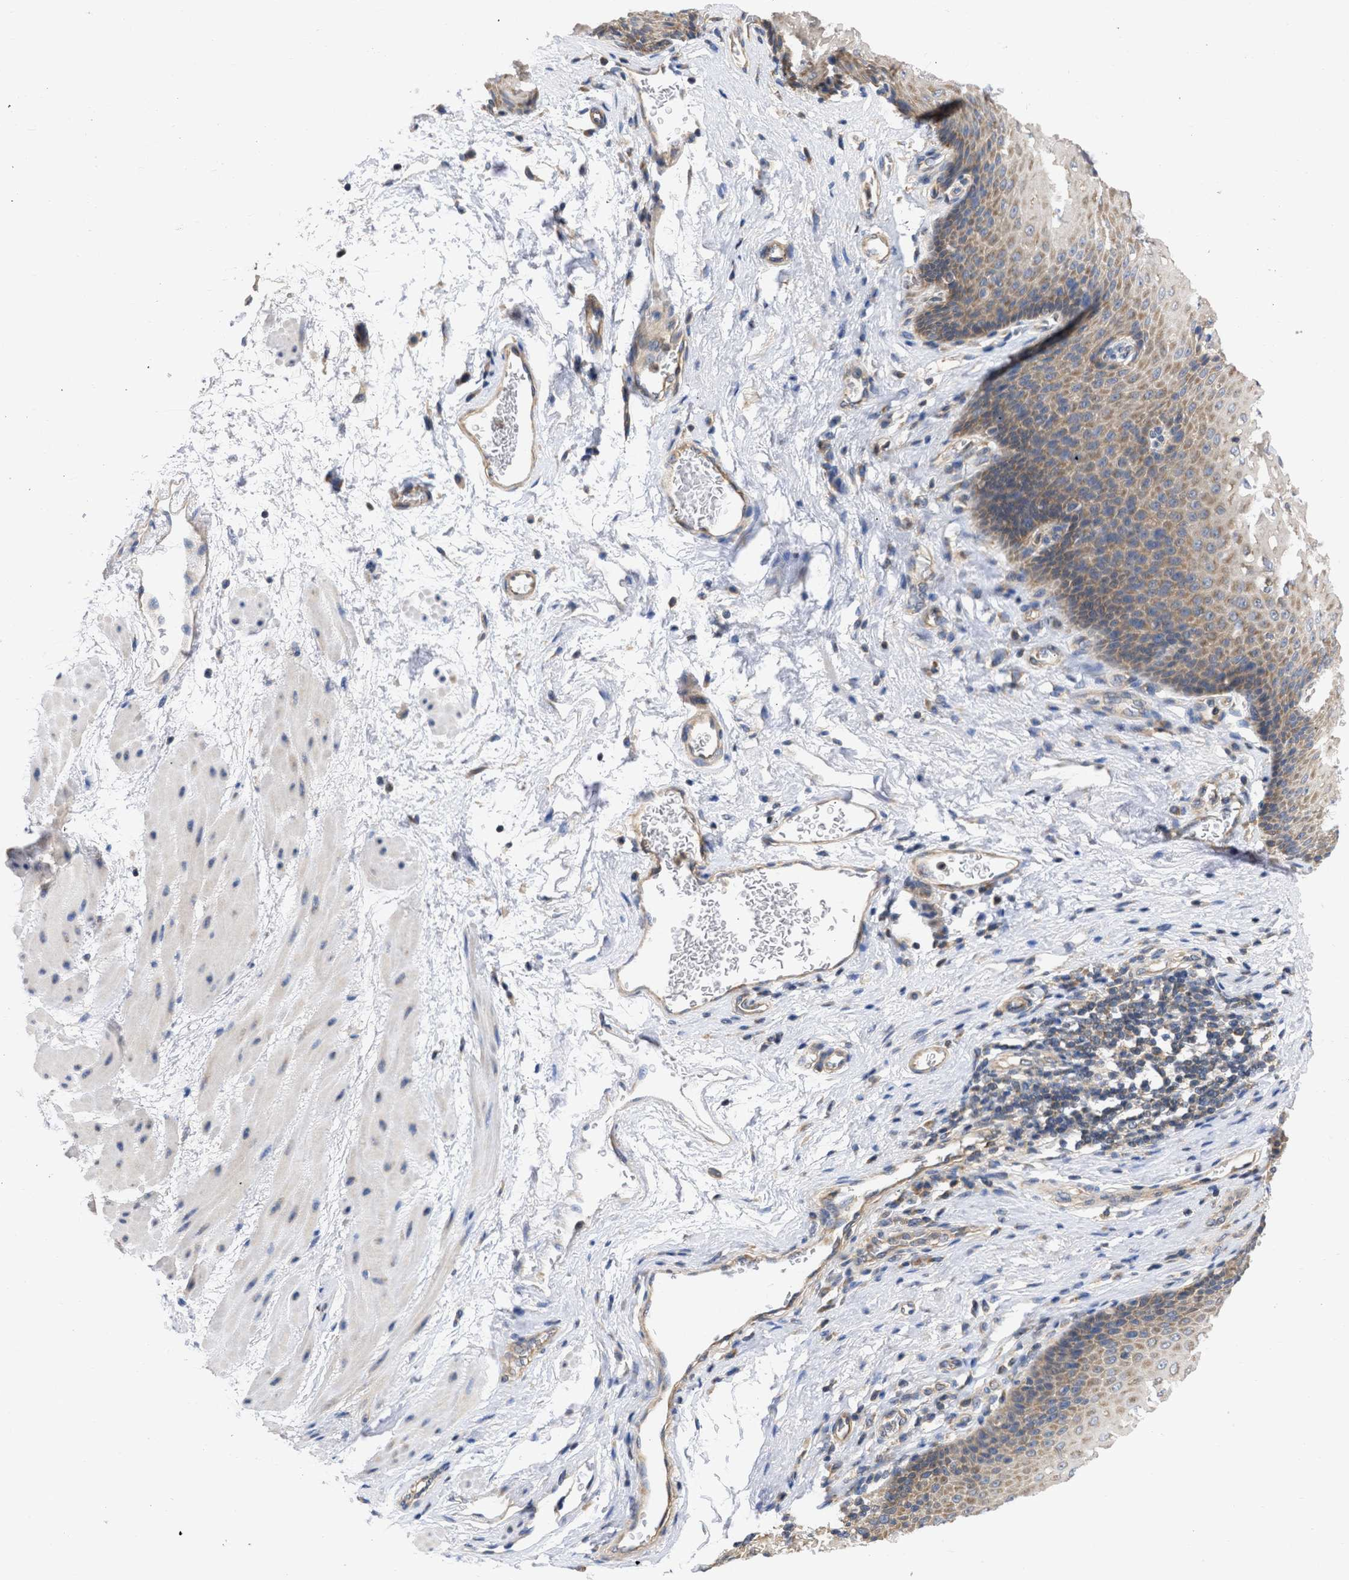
{"staining": {"intensity": "moderate", "quantity": ">75%", "location": "cytoplasmic/membranous"}, "tissue": "esophagus", "cell_type": "Squamous epithelial cells", "image_type": "normal", "snomed": [{"axis": "morphology", "description": "Normal tissue, NOS"}, {"axis": "topography", "description": "Esophagus"}], "caption": "The immunohistochemical stain labels moderate cytoplasmic/membranous positivity in squamous epithelial cells of normal esophagus.", "gene": "MAP2K3", "patient": {"sex": "male", "age": 48}}